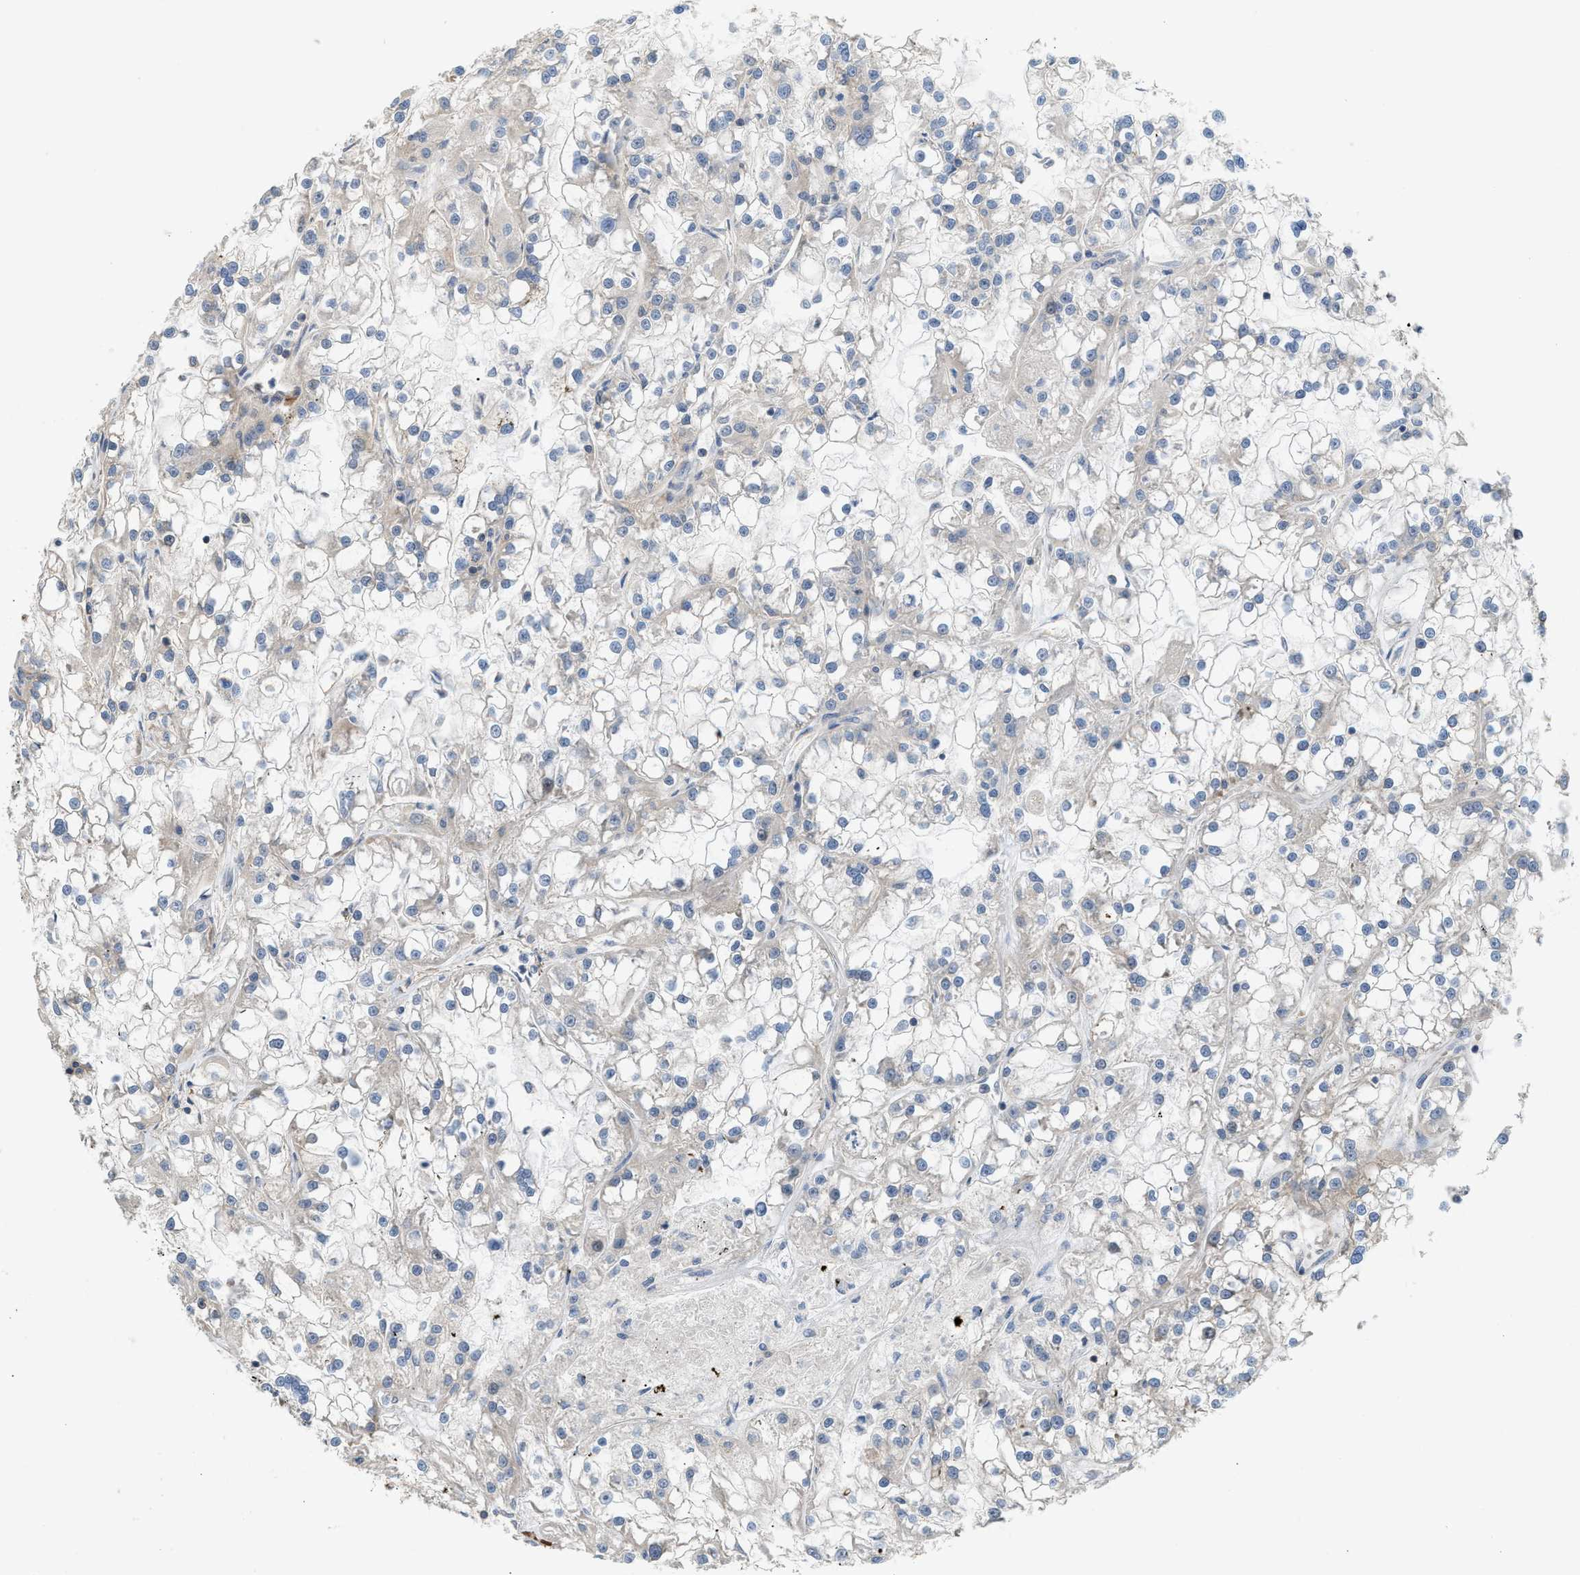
{"staining": {"intensity": "negative", "quantity": "none", "location": "none"}, "tissue": "renal cancer", "cell_type": "Tumor cells", "image_type": "cancer", "snomed": [{"axis": "morphology", "description": "Adenocarcinoma, NOS"}, {"axis": "topography", "description": "Kidney"}], "caption": "Immunohistochemistry (IHC) image of neoplastic tissue: renal adenocarcinoma stained with DAB (3,3'-diaminobenzidine) displays no significant protein staining in tumor cells.", "gene": "BTN3A2", "patient": {"sex": "female", "age": 52}}